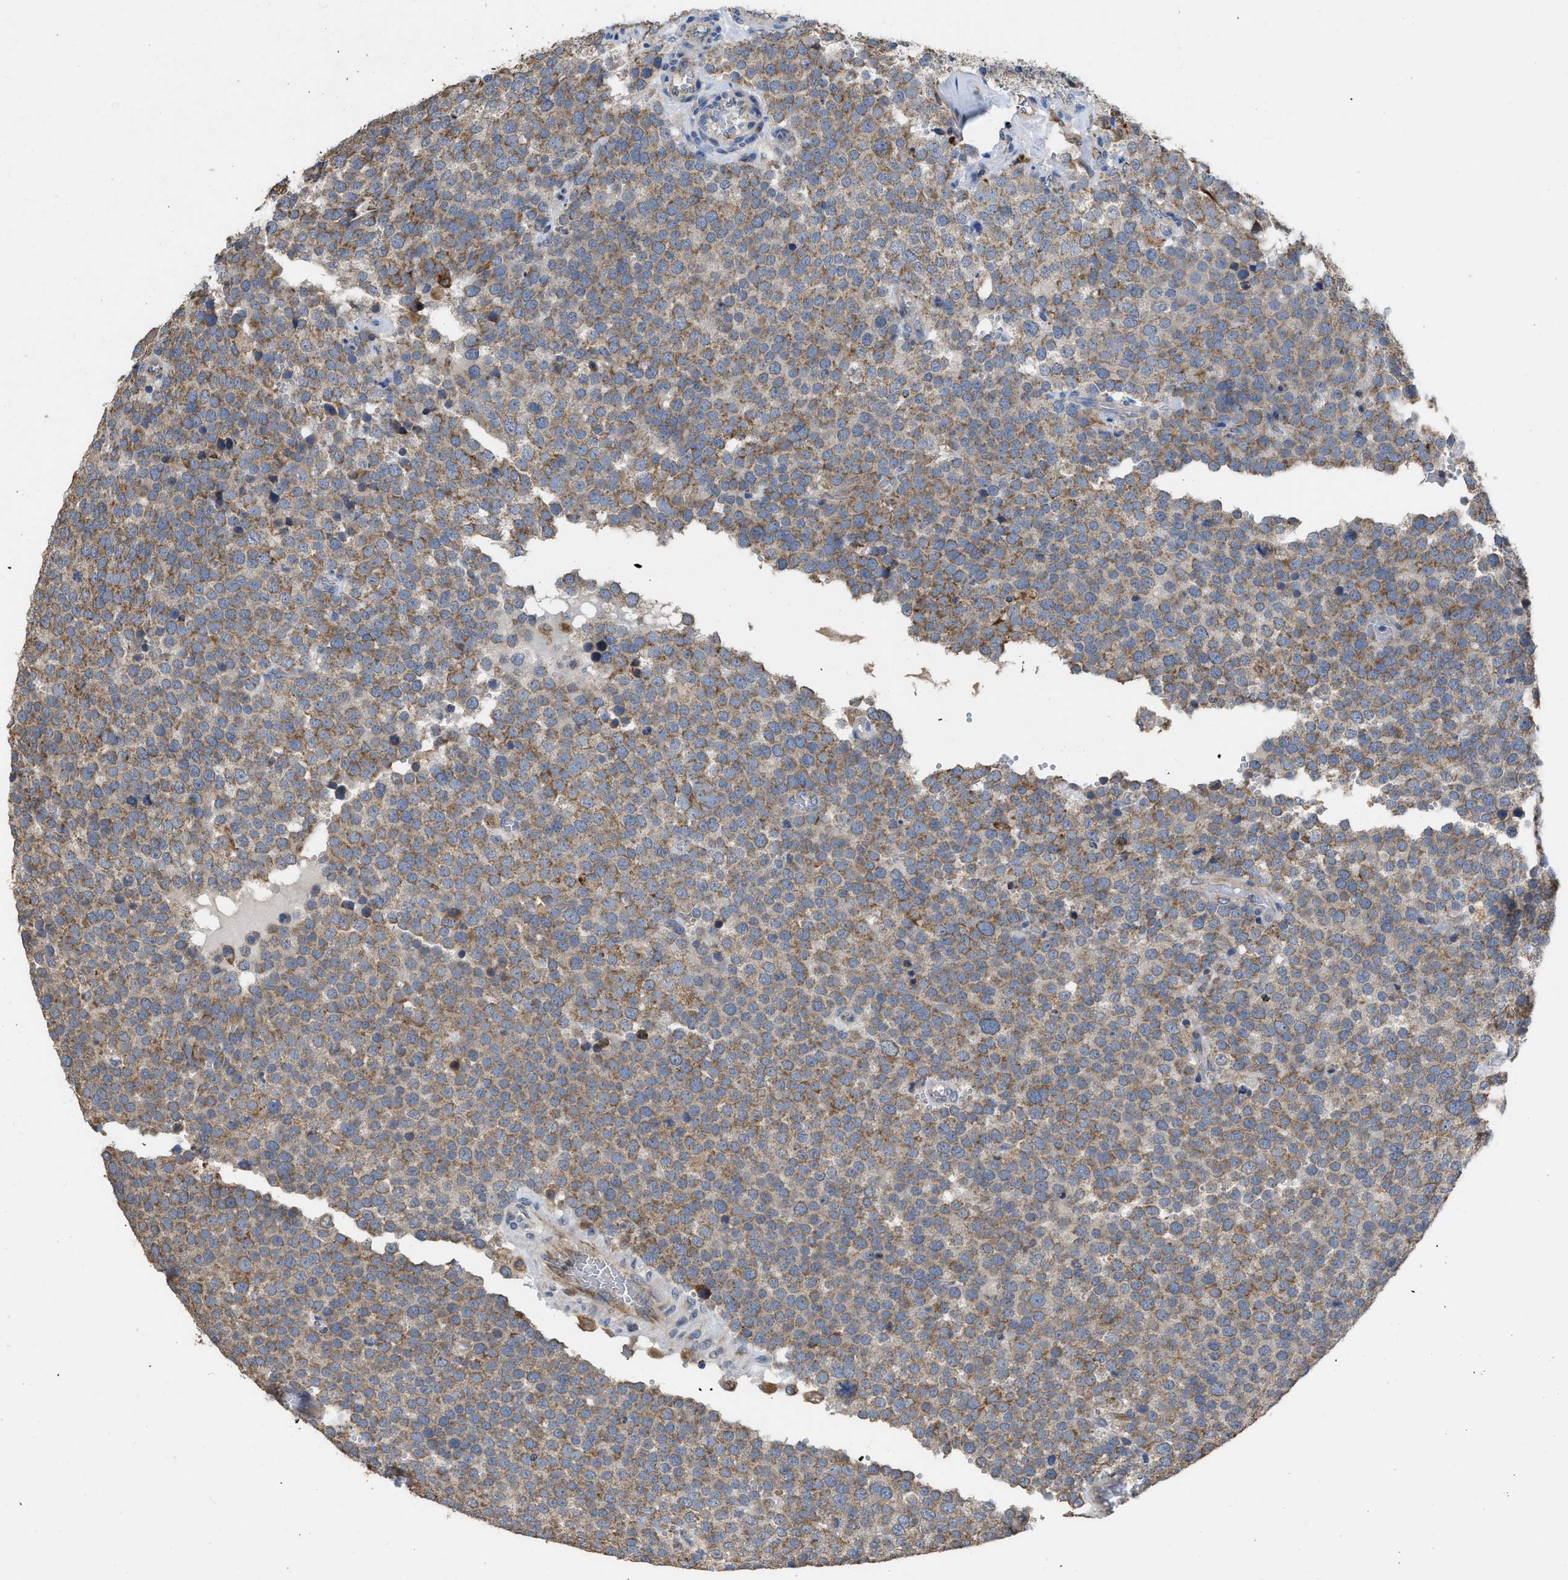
{"staining": {"intensity": "moderate", "quantity": ">75%", "location": "cytoplasmic/membranous"}, "tissue": "testis cancer", "cell_type": "Tumor cells", "image_type": "cancer", "snomed": [{"axis": "morphology", "description": "Normal tissue, NOS"}, {"axis": "morphology", "description": "Seminoma, NOS"}, {"axis": "topography", "description": "Testis"}], "caption": "Immunohistochemical staining of testis cancer (seminoma) demonstrates moderate cytoplasmic/membranous protein positivity in approximately >75% of tumor cells.", "gene": "AK2", "patient": {"sex": "male", "age": 71}}